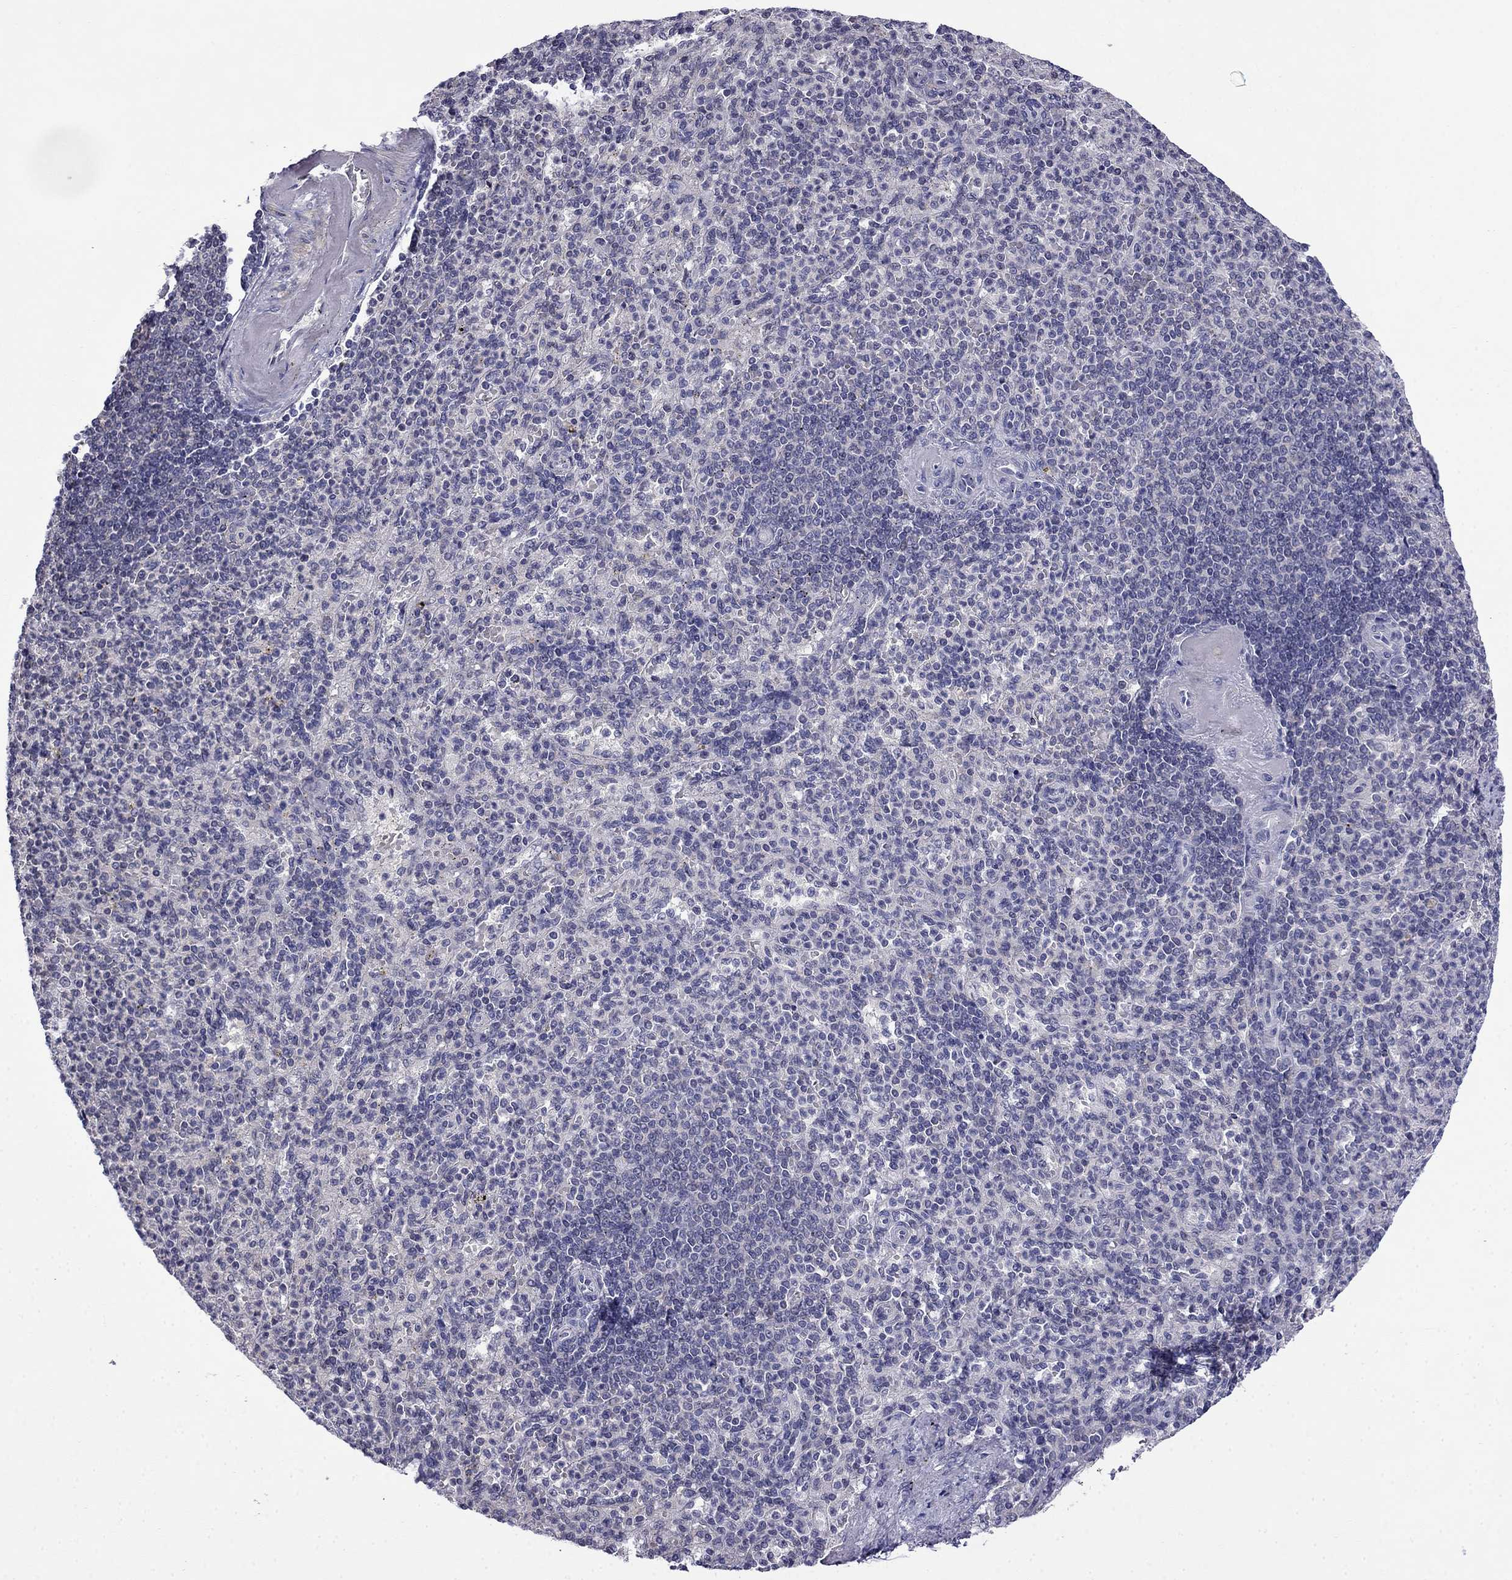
{"staining": {"intensity": "negative", "quantity": "none", "location": "none"}, "tissue": "spleen", "cell_type": "Cells in red pulp", "image_type": "normal", "snomed": [{"axis": "morphology", "description": "Normal tissue, NOS"}, {"axis": "topography", "description": "Spleen"}], "caption": "High magnification brightfield microscopy of benign spleen stained with DAB (3,3'-diaminobenzidine) (brown) and counterstained with hematoxylin (blue): cells in red pulp show no significant staining. (DAB (3,3'-diaminobenzidine) immunohistochemistry (IHC) with hematoxylin counter stain).", "gene": "PRR18", "patient": {"sex": "female", "age": 74}}